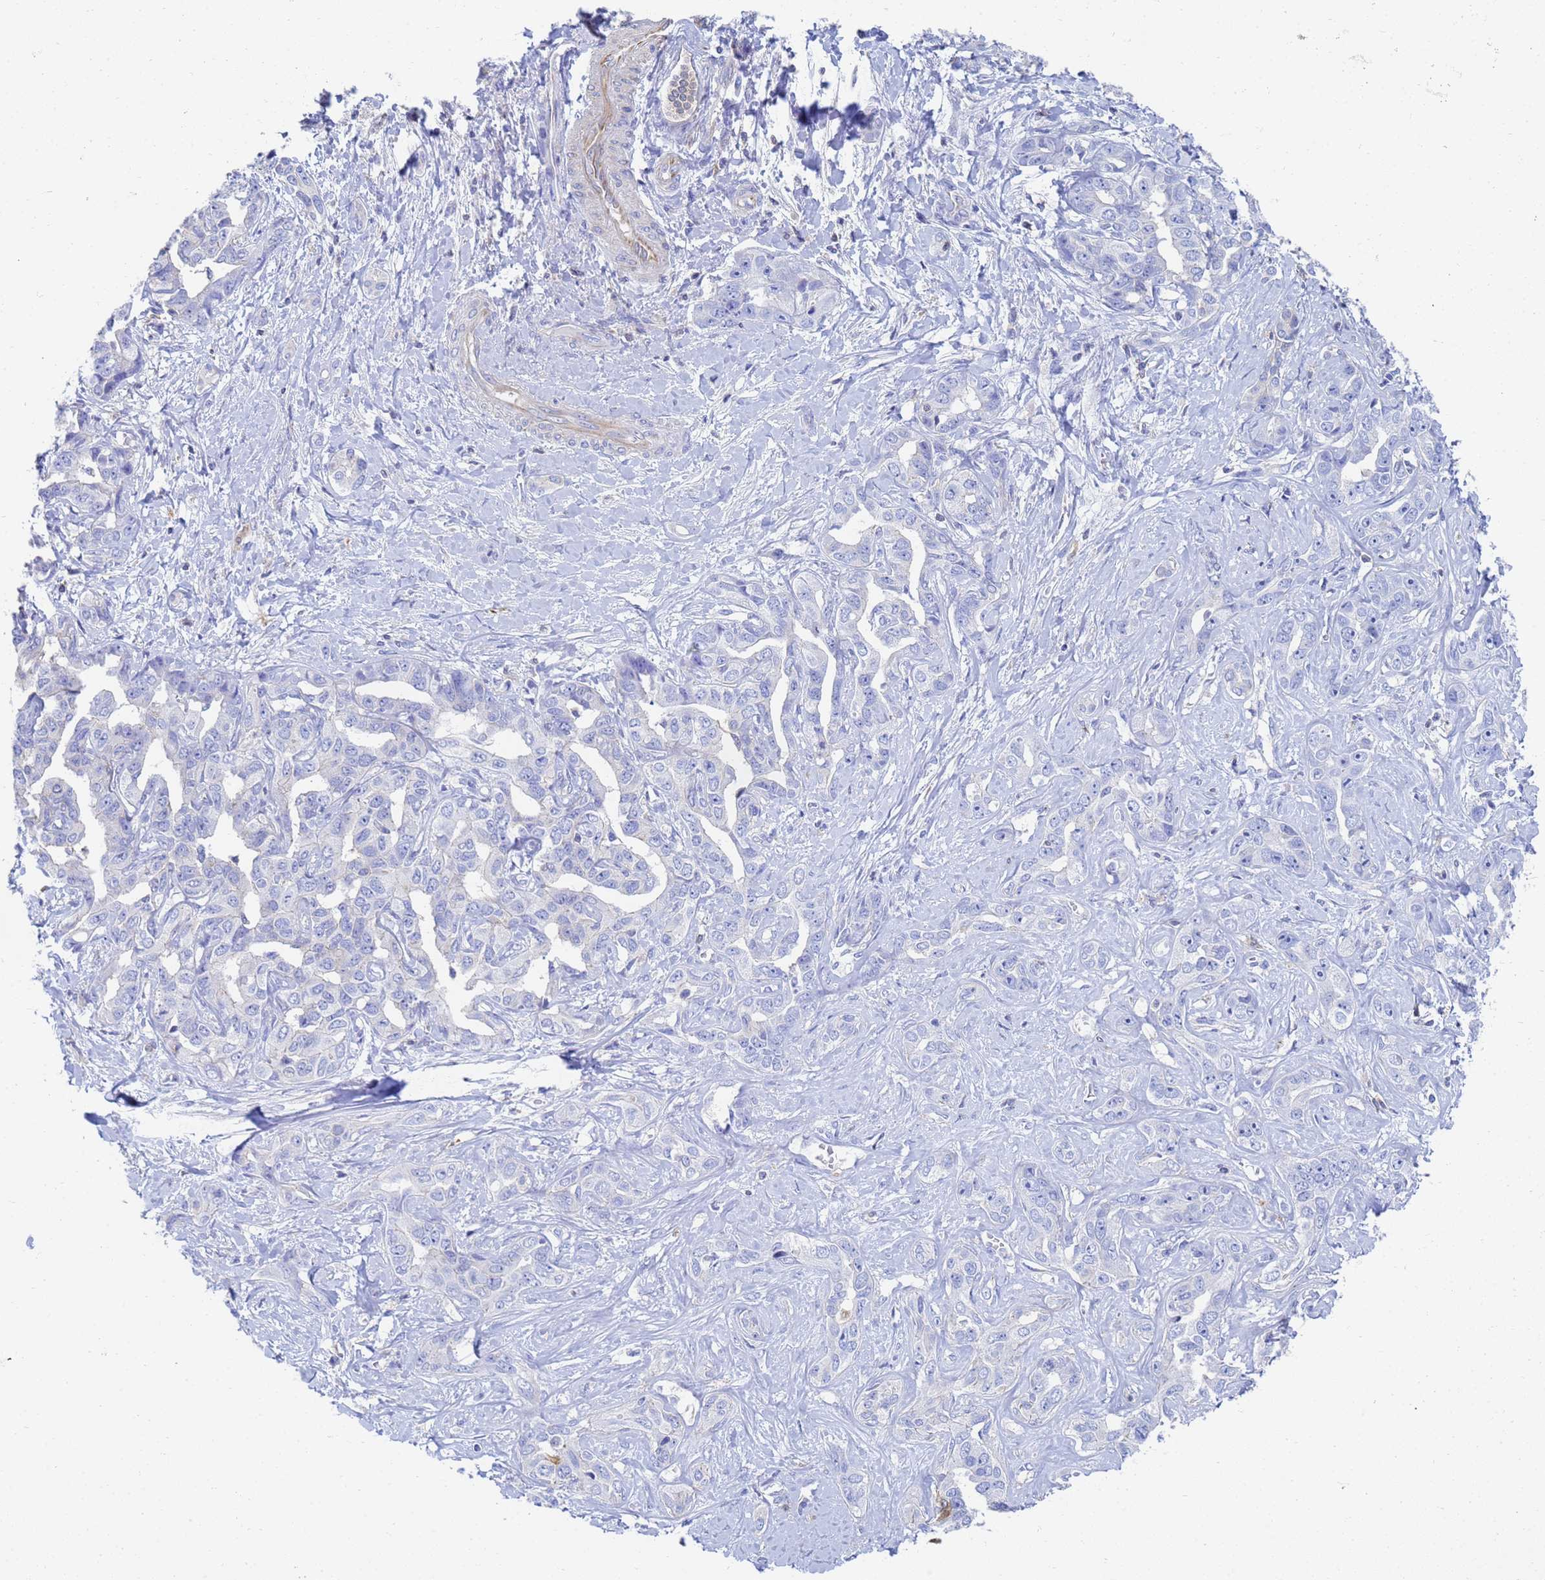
{"staining": {"intensity": "negative", "quantity": "none", "location": "none"}, "tissue": "liver cancer", "cell_type": "Tumor cells", "image_type": "cancer", "snomed": [{"axis": "morphology", "description": "Cholangiocarcinoma"}, {"axis": "topography", "description": "Liver"}], "caption": "A high-resolution histopathology image shows immunohistochemistry (IHC) staining of liver cholangiocarcinoma, which exhibits no significant expression in tumor cells. Nuclei are stained in blue.", "gene": "GCHFR", "patient": {"sex": "male", "age": 59}}